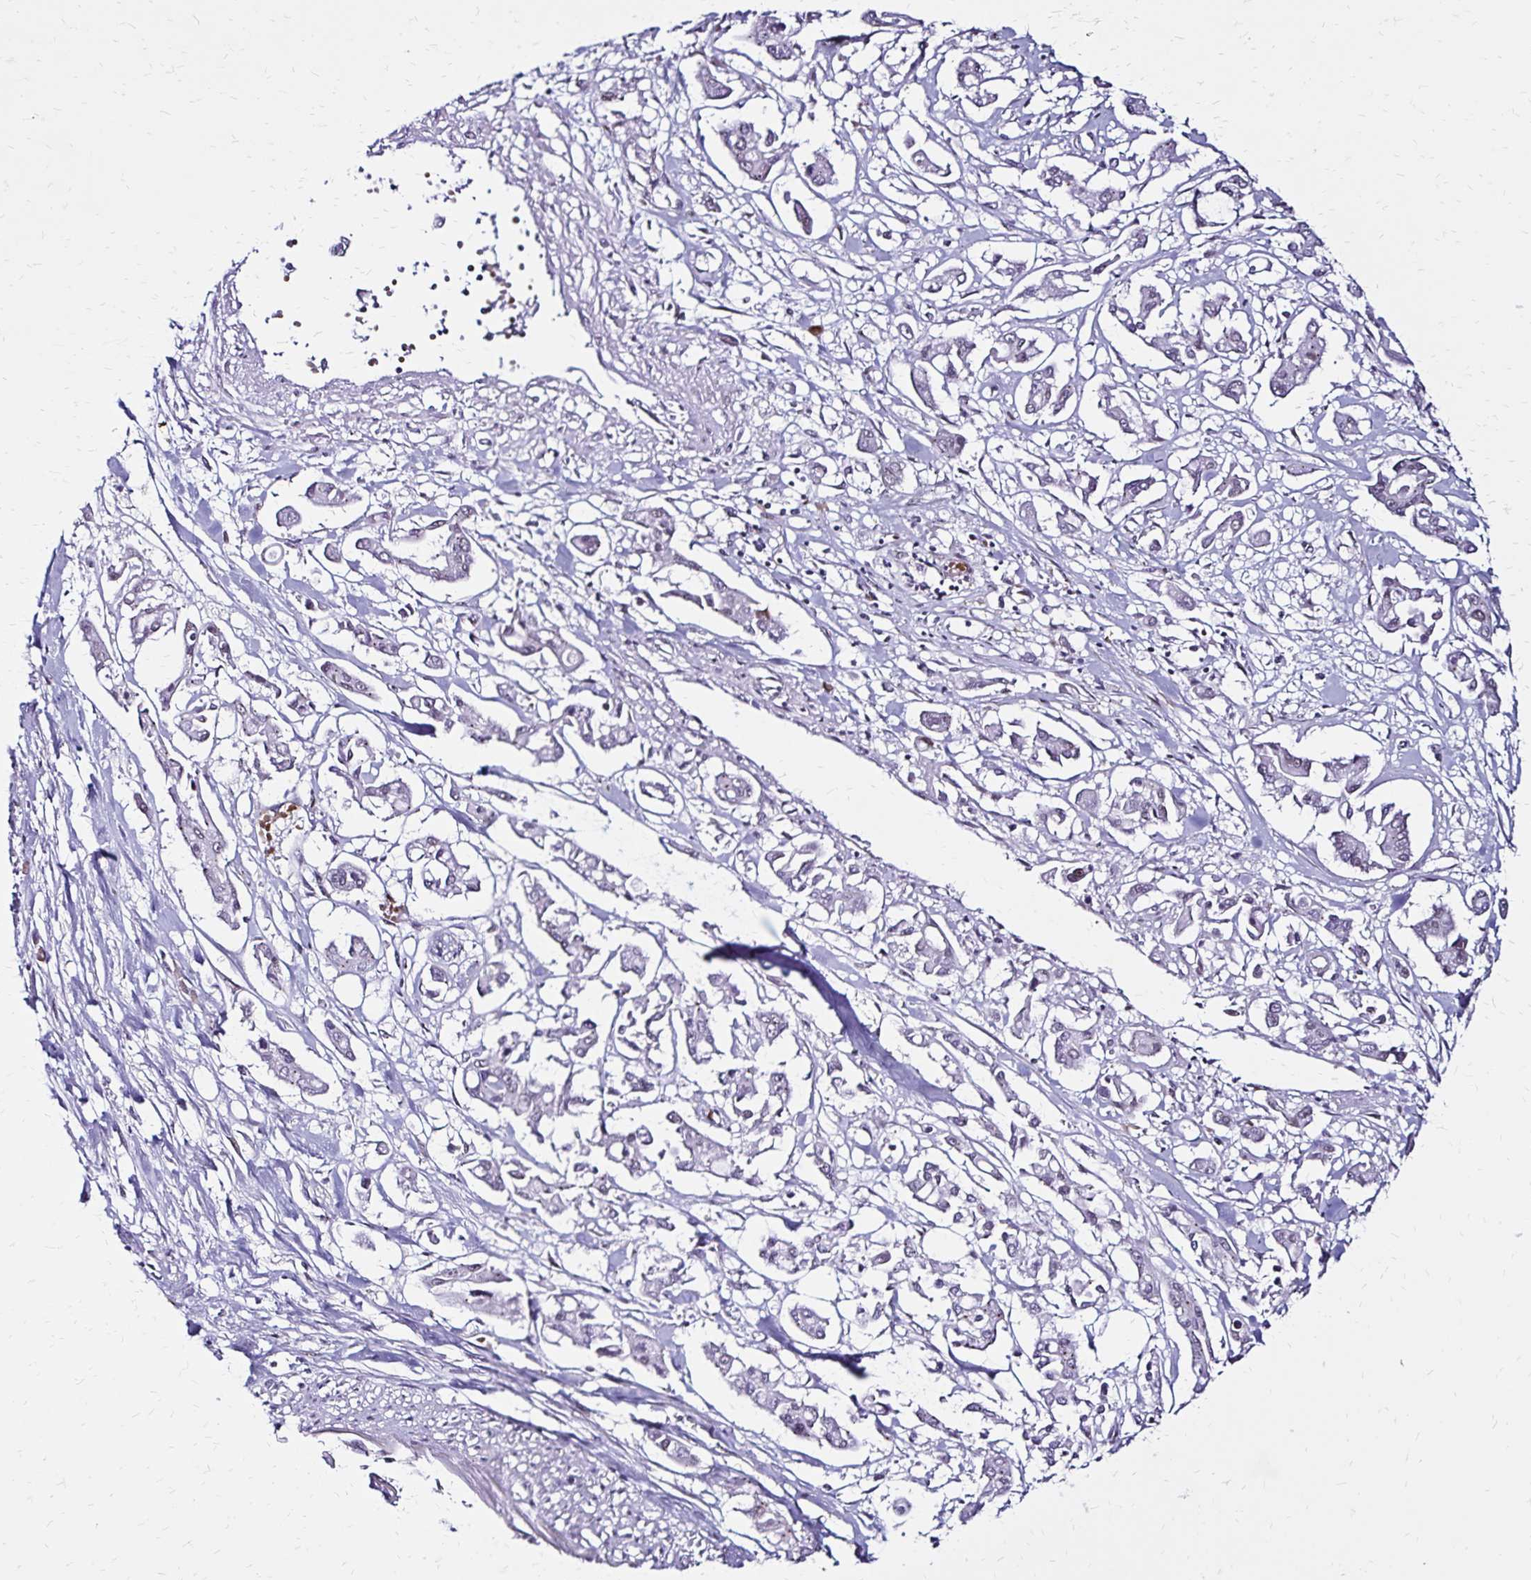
{"staining": {"intensity": "weak", "quantity": "<25%", "location": "nuclear"}, "tissue": "pancreatic cancer", "cell_type": "Tumor cells", "image_type": "cancer", "snomed": [{"axis": "morphology", "description": "Adenocarcinoma, NOS"}, {"axis": "topography", "description": "Pancreas"}], "caption": "High magnification brightfield microscopy of pancreatic adenocarcinoma stained with DAB (3,3'-diaminobenzidine) (brown) and counterstained with hematoxylin (blue): tumor cells show no significant staining.", "gene": "TOB1", "patient": {"sex": "male", "age": 61}}